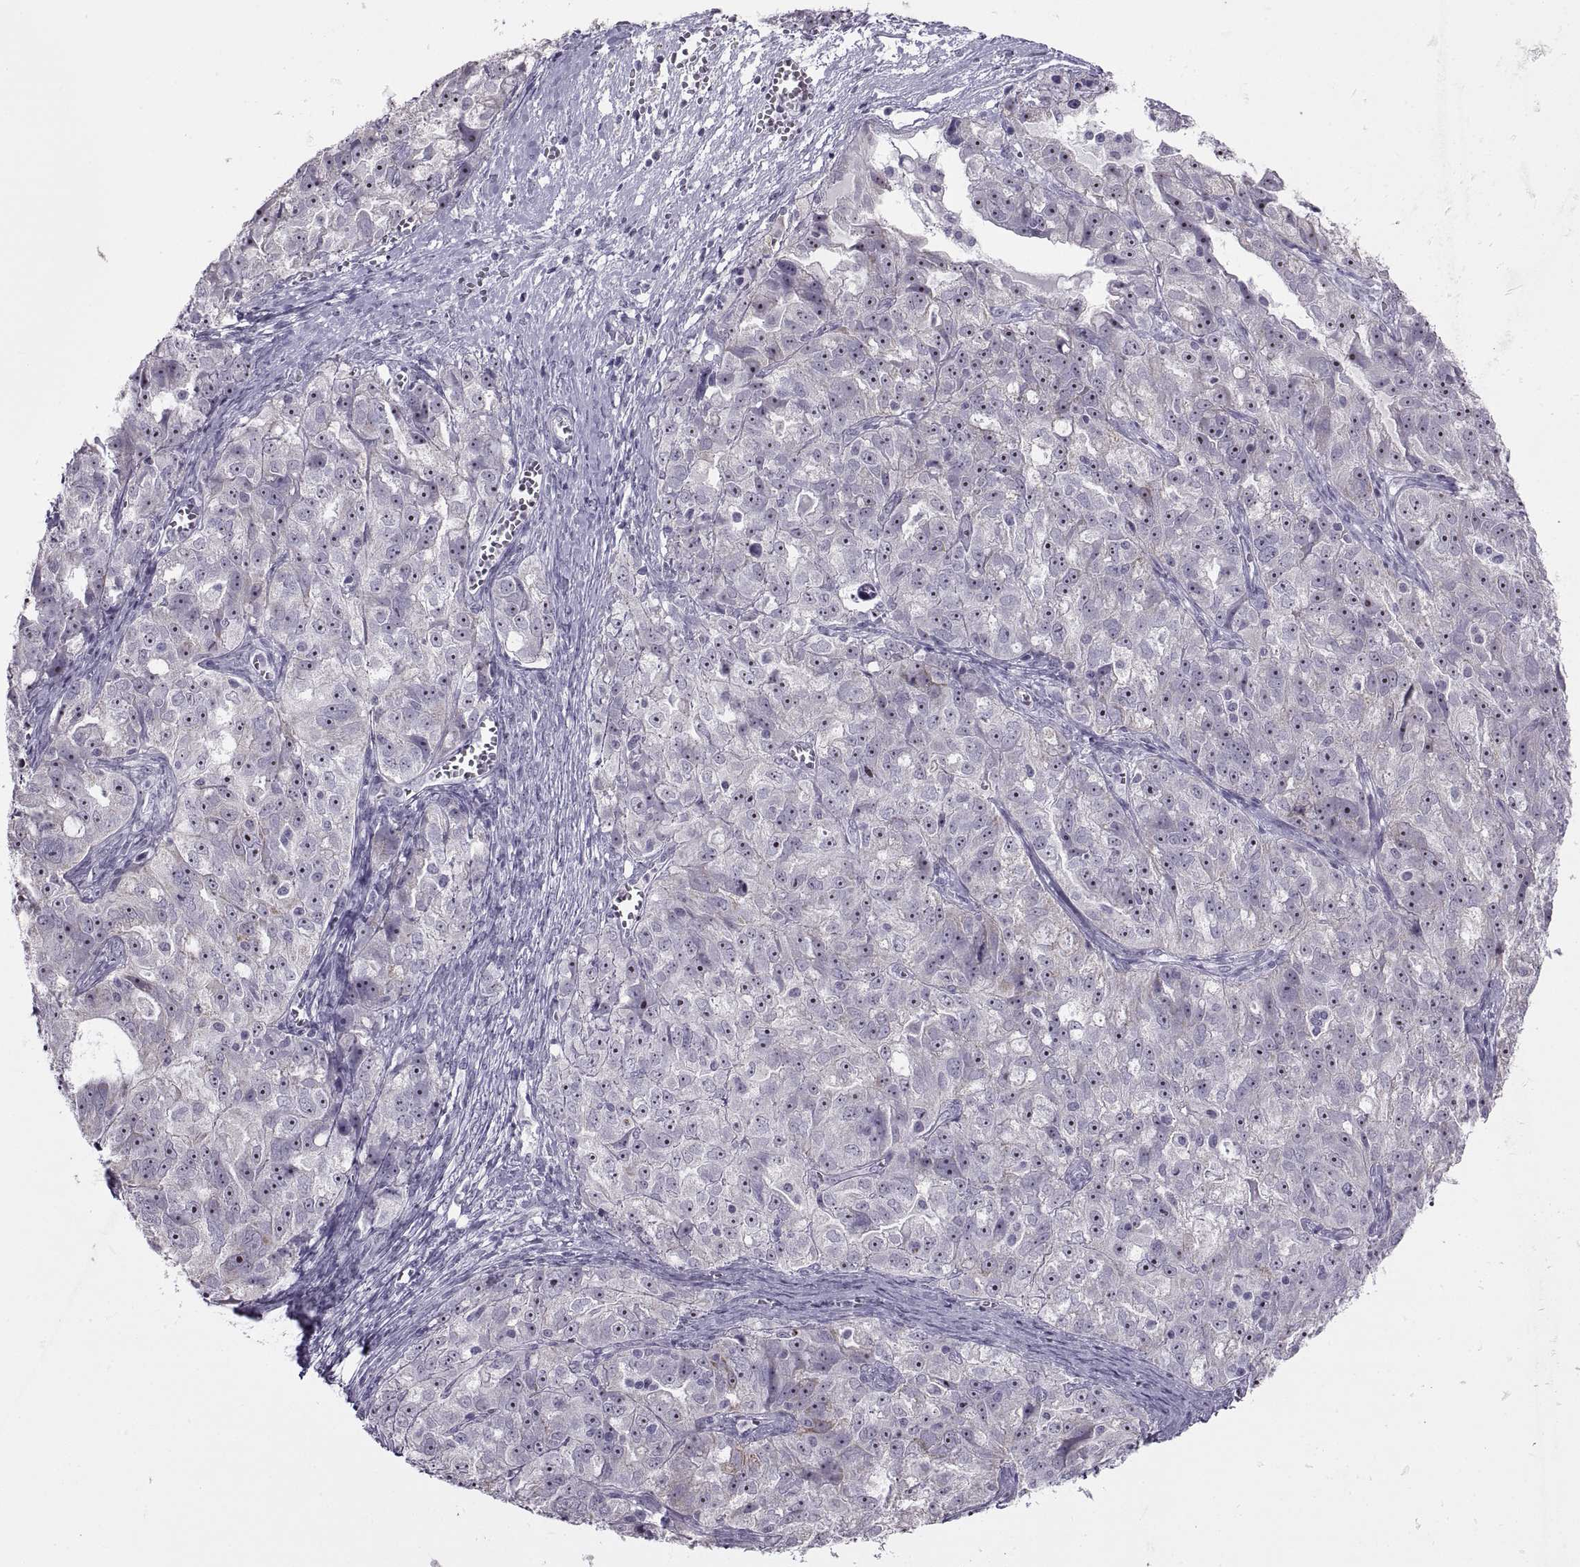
{"staining": {"intensity": "moderate", "quantity": "<25%", "location": "nuclear"}, "tissue": "ovarian cancer", "cell_type": "Tumor cells", "image_type": "cancer", "snomed": [{"axis": "morphology", "description": "Cystadenocarcinoma, serous, NOS"}, {"axis": "topography", "description": "Ovary"}], "caption": "This is an image of IHC staining of ovarian serous cystadenocarcinoma, which shows moderate positivity in the nuclear of tumor cells.", "gene": "ASIC2", "patient": {"sex": "female", "age": 51}}